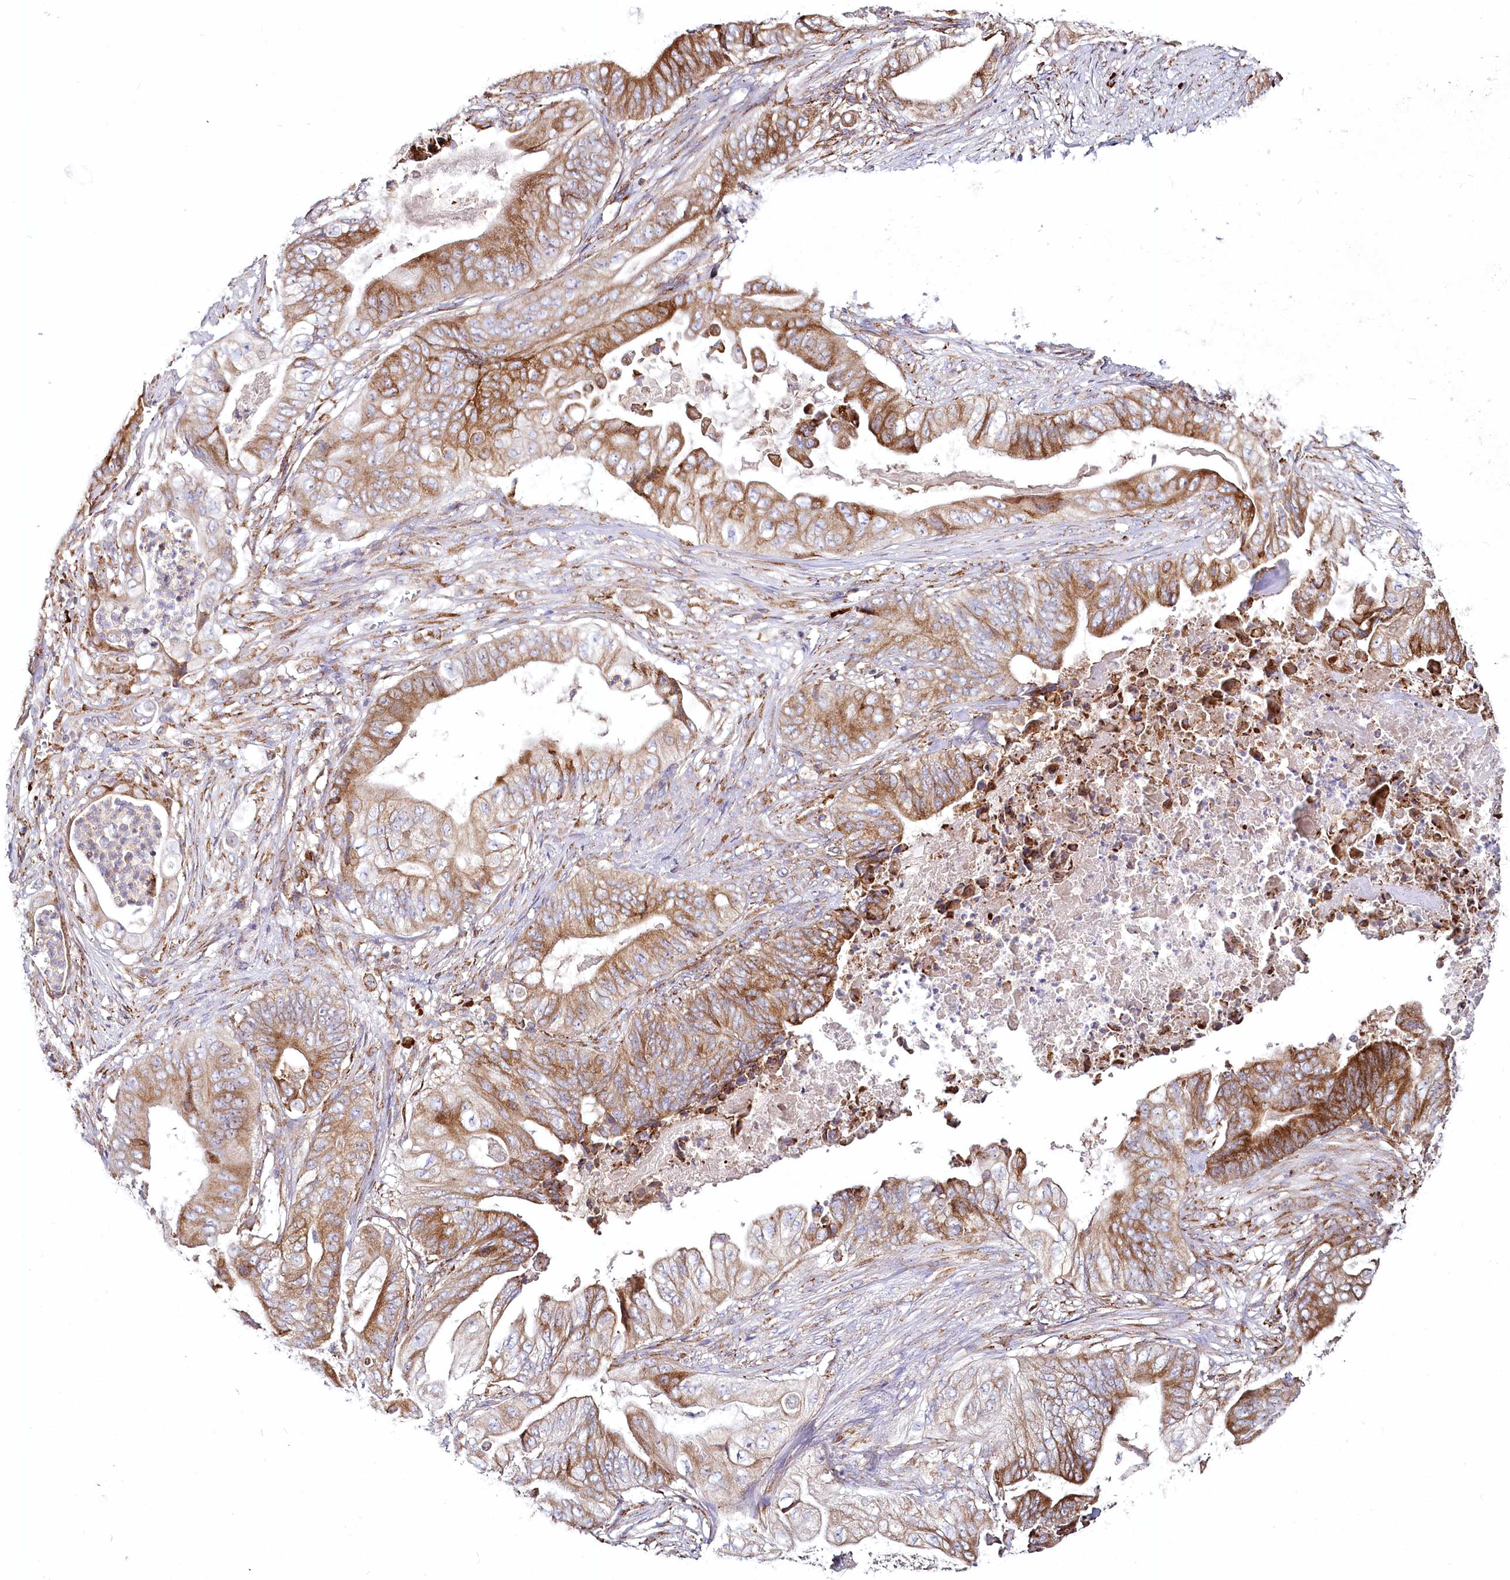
{"staining": {"intensity": "moderate", "quantity": ">75%", "location": "cytoplasmic/membranous"}, "tissue": "stomach cancer", "cell_type": "Tumor cells", "image_type": "cancer", "snomed": [{"axis": "morphology", "description": "Adenocarcinoma, NOS"}, {"axis": "topography", "description": "Stomach"}], "caption": "Stomach adenocarcinoma tissue displays moderate cytoplasmic/membranous staining in about >75% of tumor cells, visualized by immunohistochemistry.", "gene": "POGLUT1", "patient": {"sex": "female", "age": 73}}